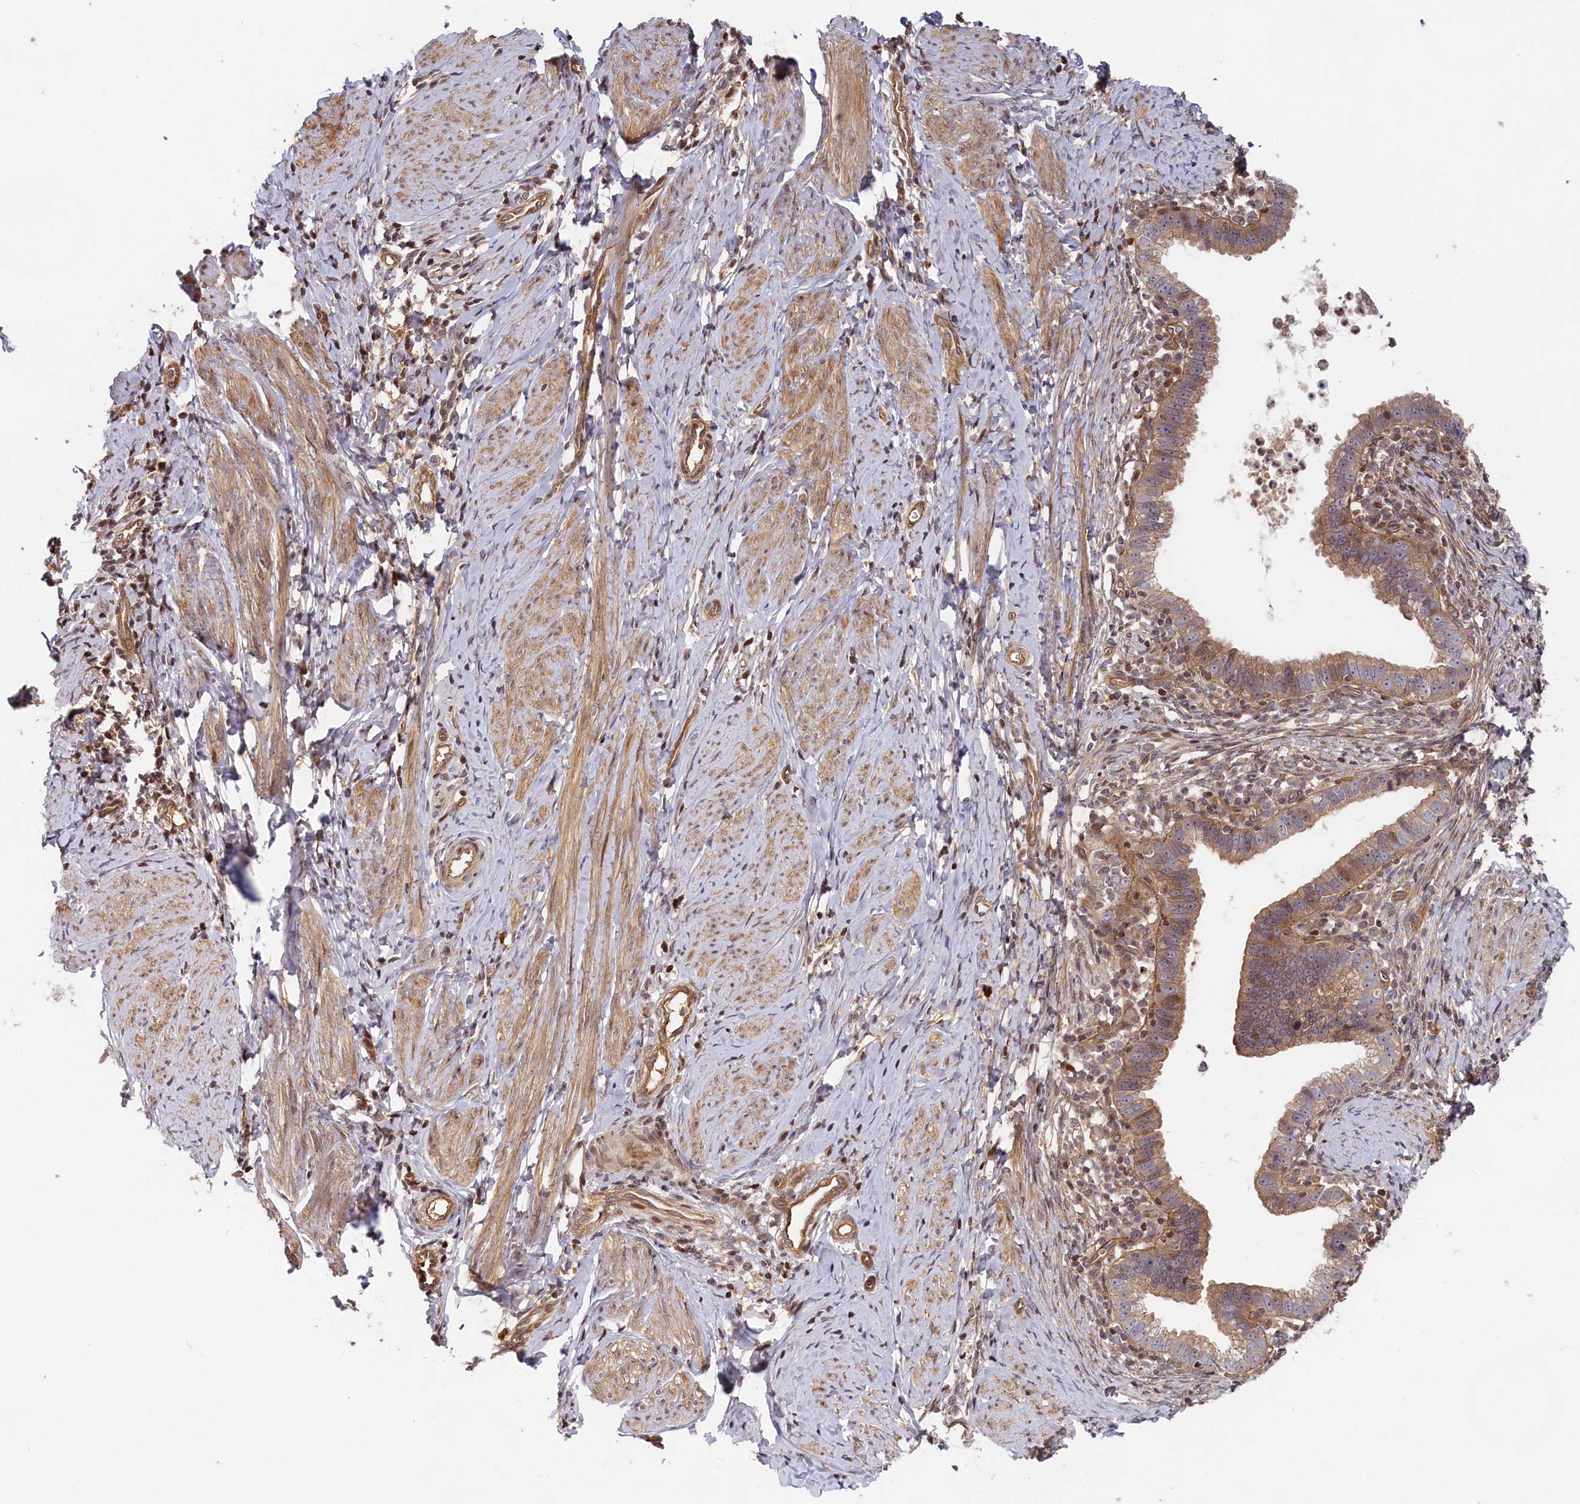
{"staining": {"intensity": "moderate", "quantity": ">75%", "location": "cytoplasmic/membranous"}, "tissue": "cervical cancer", "cell_type": "Tumor cells", "image_type": "cancer", "snomed": [{"axis": "morphology", "description": "Adenocarcinoma, NOS"}, {"axis": "topography", "description": "Cervix"}], "caption": "Moderate cytoplasmic/membranous positivity is seen in about >75% of tumor cells in cervical cancer (adenocarcinoma).", "gene": "CEP44", "patient": {"sex": "female", "age": 36}}